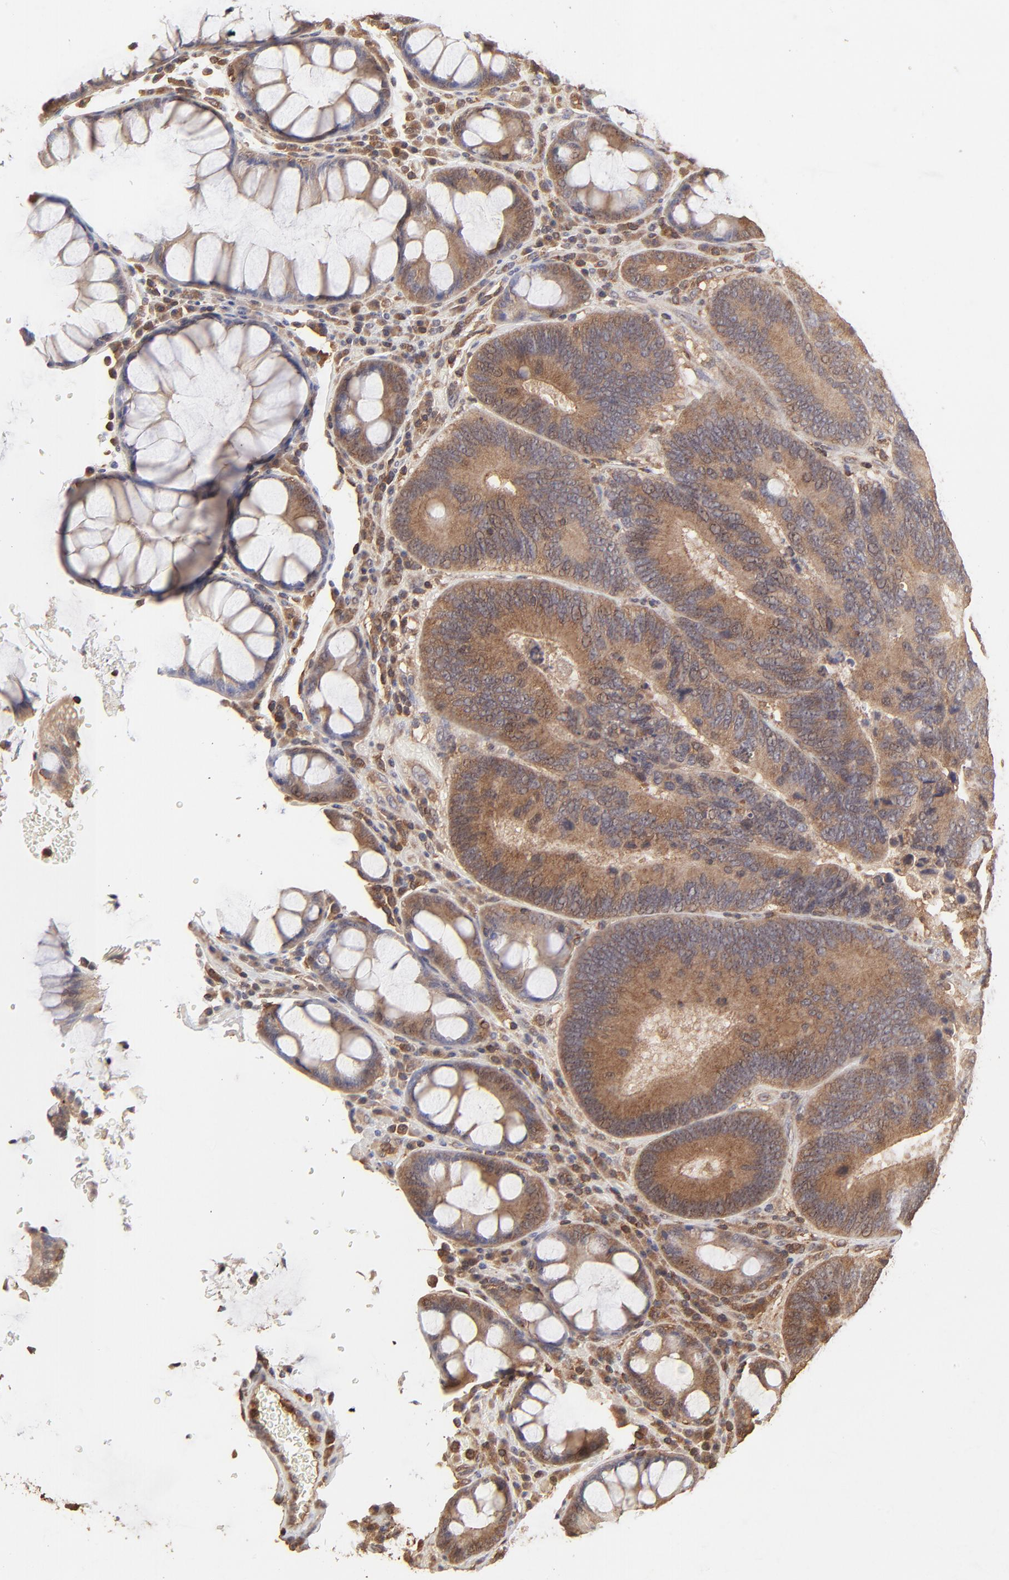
{"staining": {"intensity": "moderate", "quantity": ">75%", "location": "cytoplasmic/membranous"}, "tissue": "colorectal cancer", "cell_type": "Tumor cells", "image_type": "cancer", "snomed": [{"axis": "morphology", "description": "Normal tissue, NOS"}, {"axis": "morphology", "description": "Adenocarcinoma, NOS"}, {"axis": "topography", "description": "Colon"}], "caption": "This image reveals IHC staining of colorectal cancer, with medium moderate cytoplasmic/membranous staining in approximately >75% of tumor cells.", "gene": "STON2", "patient": {"sex": "female", "age": 78}}